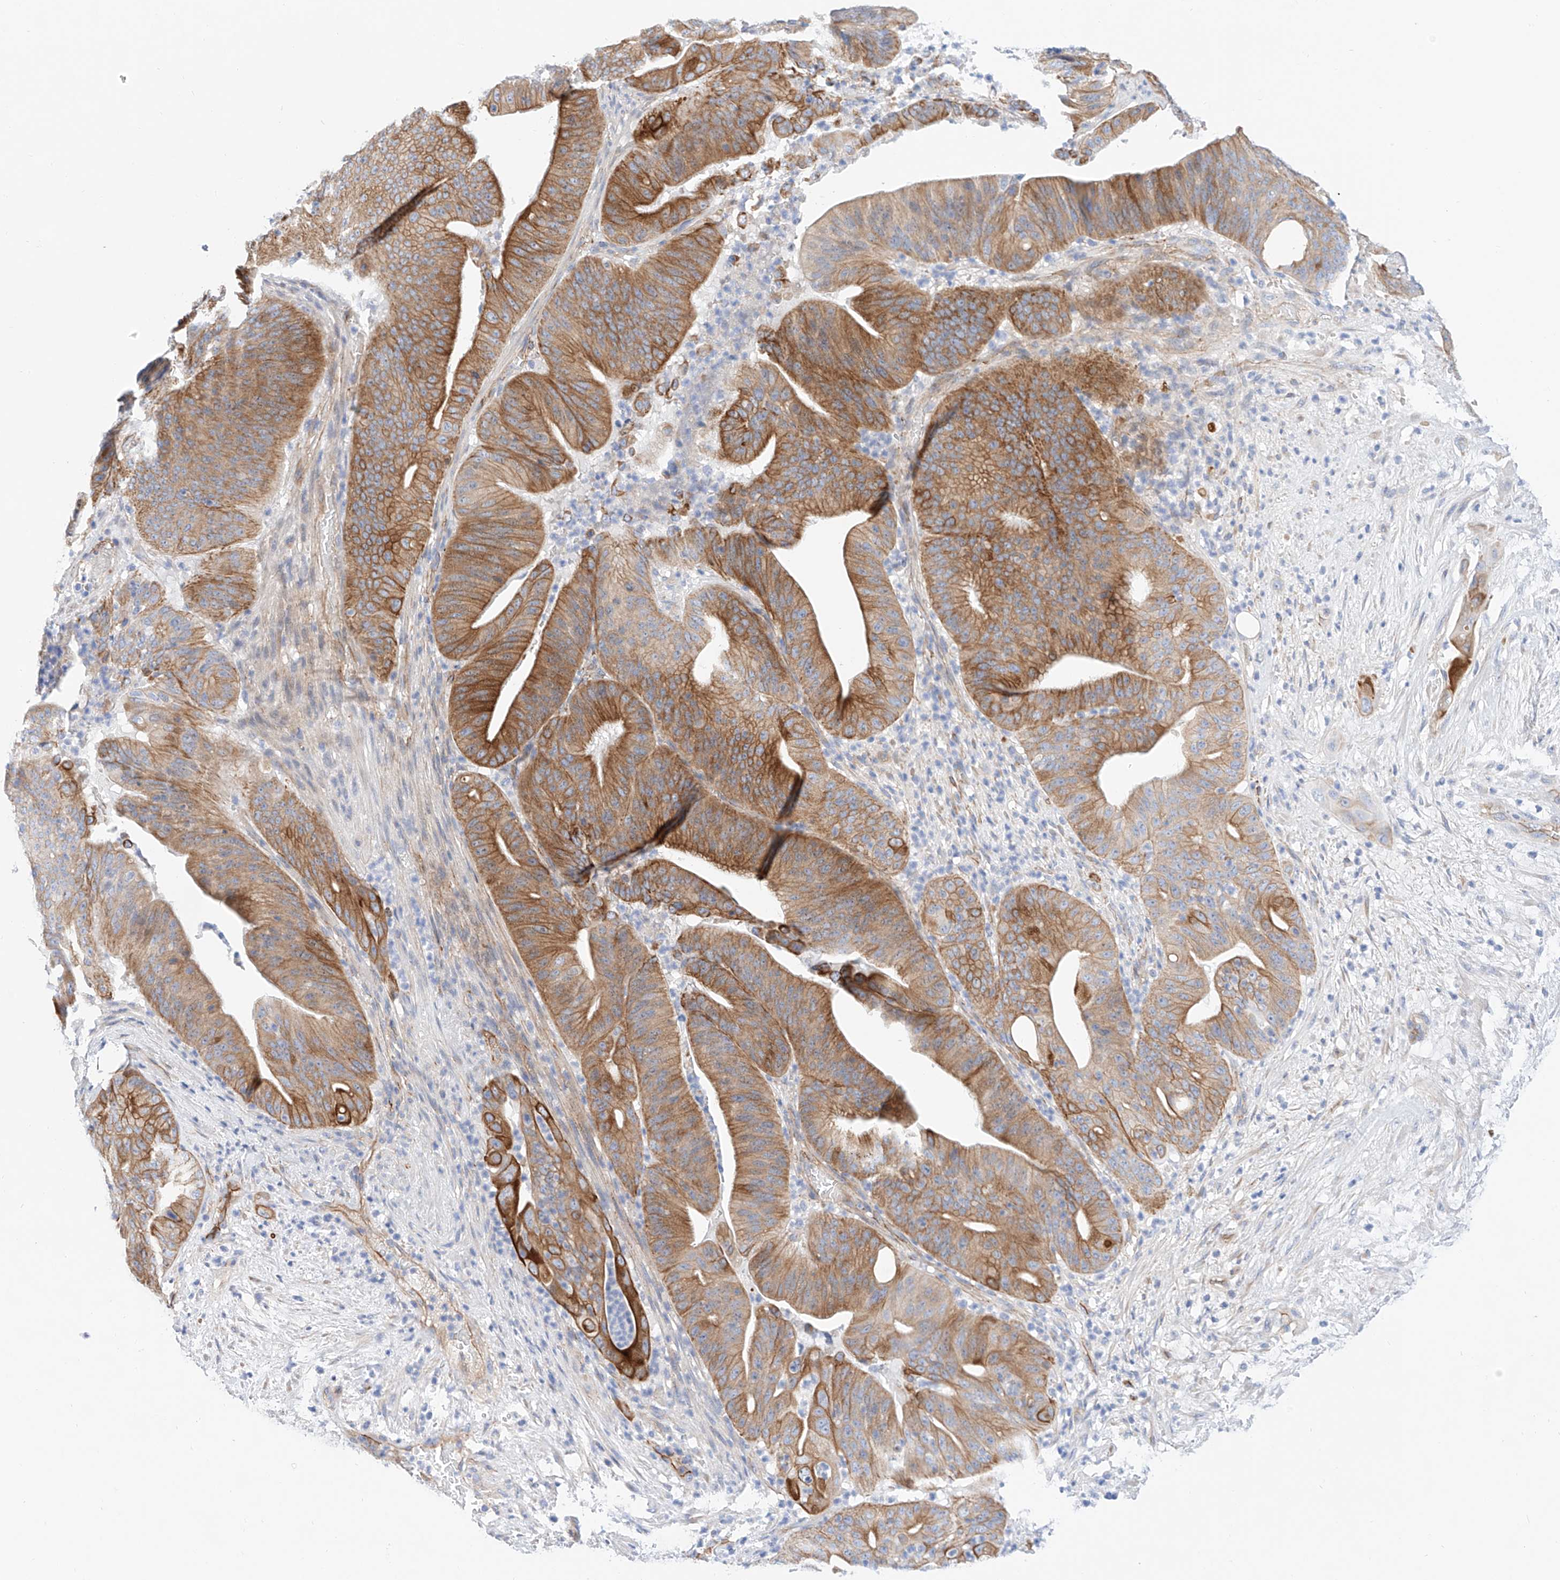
{"staining": {"intensity": "moderate", "quantity": ">75%", "location": "cytoplasmic/membranous"}, "tissue": "pancreatic cancer", "cell_type": "Tumor cells", "image_type": "cancer", "snomed": [{"axis": "morphology", "description": "Adenocarcinoma, NOS"}, {"axis": "topography", "description": "Pancreas"}], "caption": "The immunohistochemical stain shows moderate cytoplasmic/membranous expression in tumor cells of pancreatic cancer (adenocarcinoma) tissue.", "gene": "SBSPON", "patient": {"sex": "female", "age": 77}}